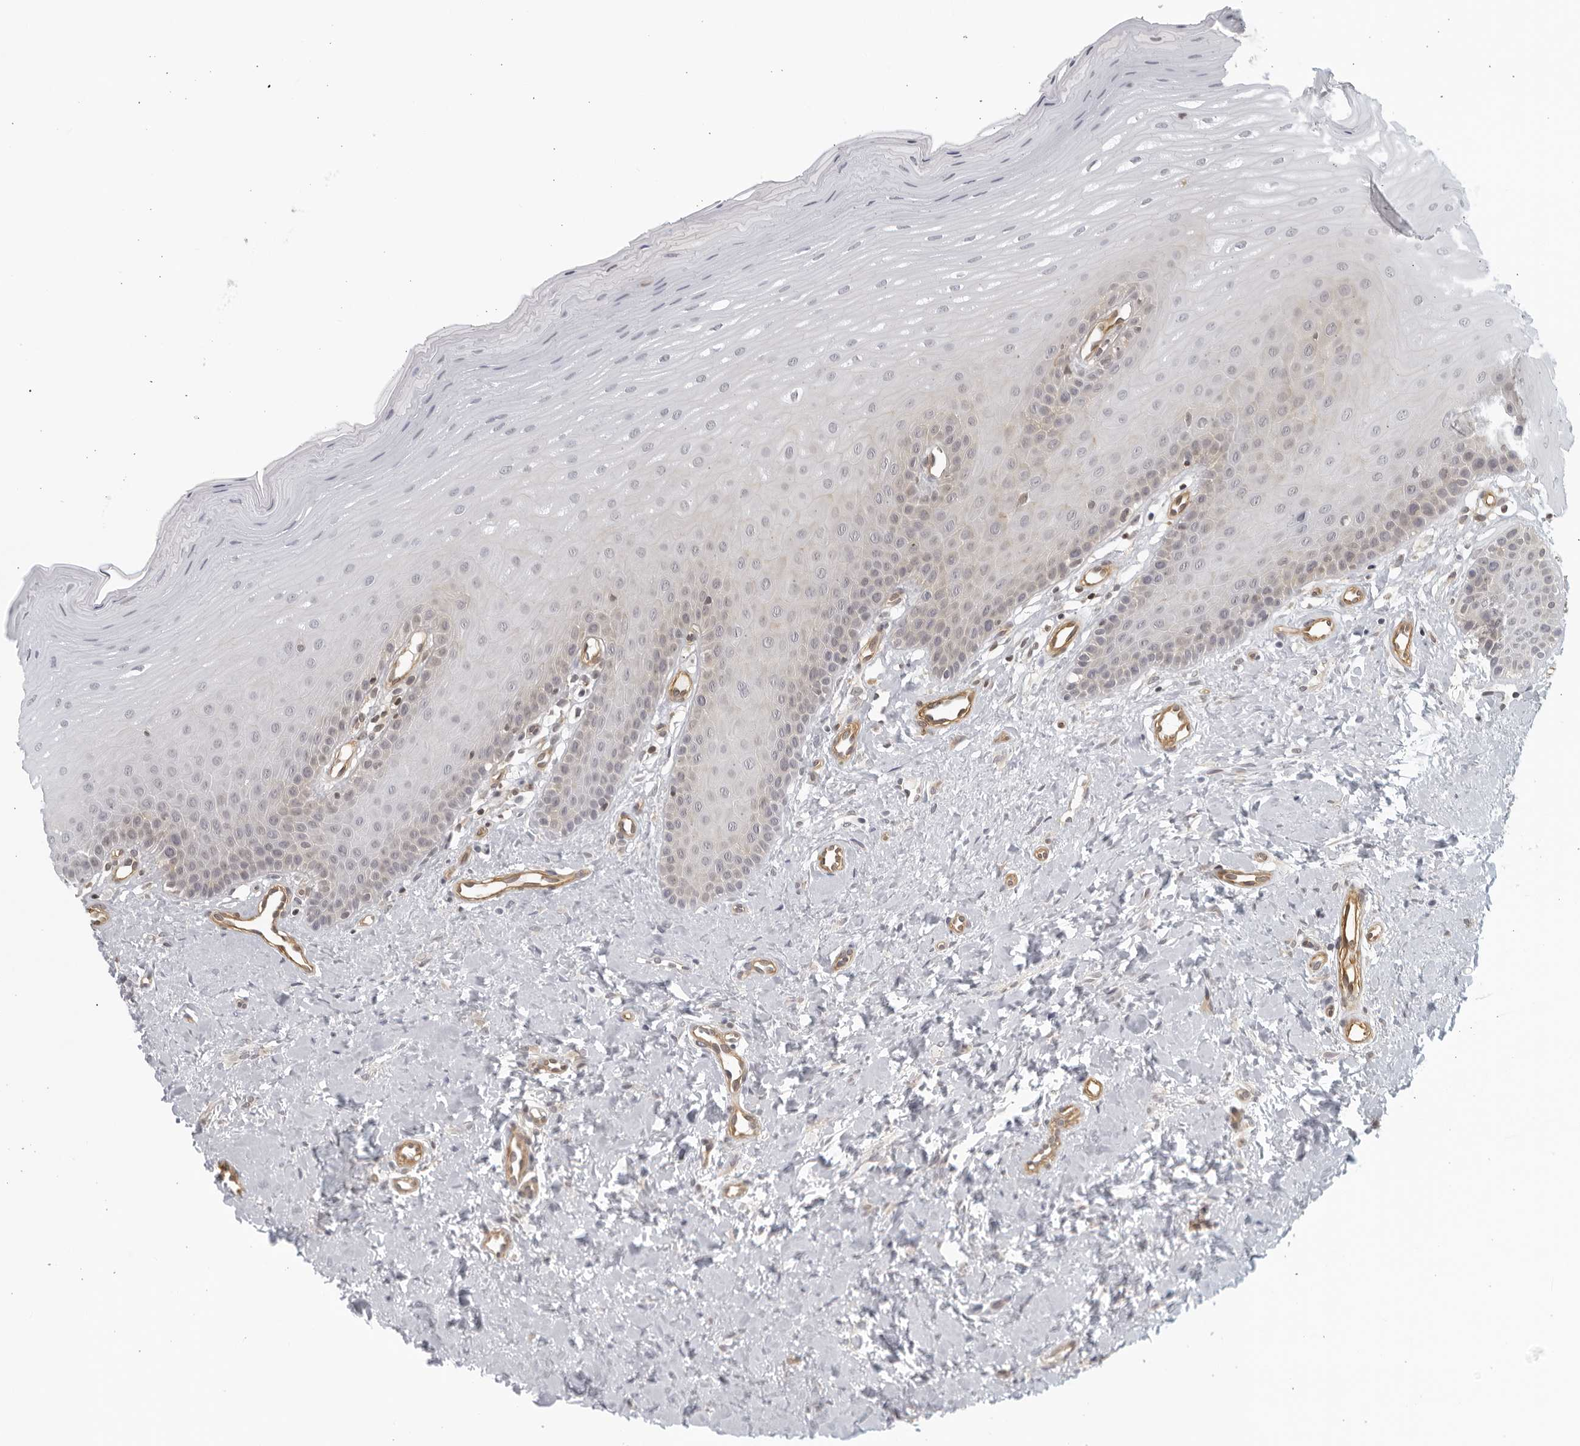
{"staining": {"intensity": "weak", "quantity": "<25%", "location": "cytoplasmic/membranous"}, "tissue": "oral mucosa", "cell_type": "Squamous epithelial cells", "image_type": "normal", "snomed": [{"axis": "morphology", "description": "Normal tissue, NOS"}, {"axis": "topography", "description": "Oral tissue"}], "caption": "IHC of unremarkable human oral mucosa exhibits no positivity in squamous epithelial cells.", "gene": "SERTAD4", "patient": {"sex": "female", "age": 39}}